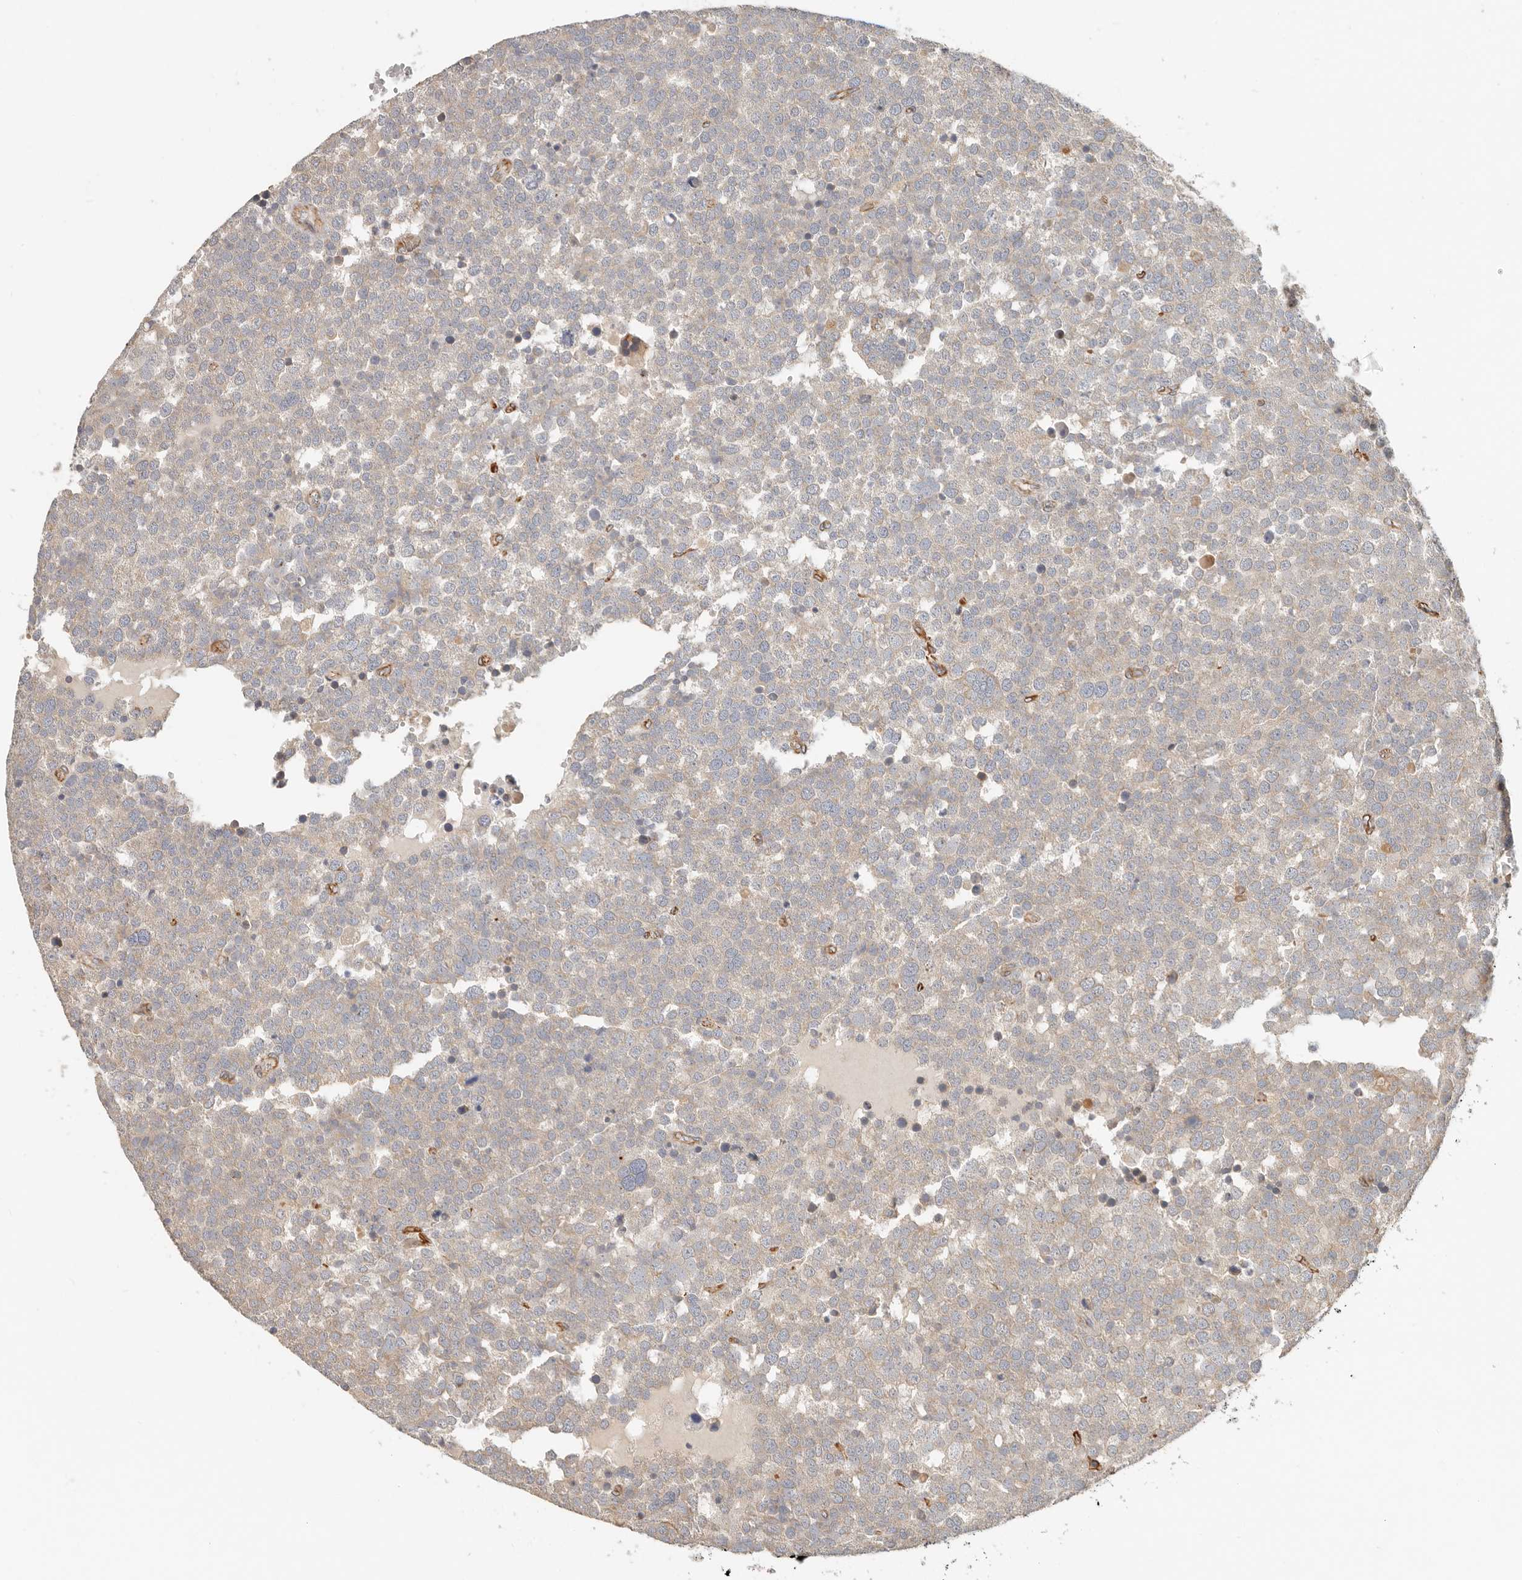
{"staining": {"intensity": "negative", "quantity": "none", "location": "none"}, "tissue": "testis cancer", "cell_type": "Tumor cells", "image_type": "cancer", "snomed": [{"axis": "morphology", "description": "Seminoma, NOS"}, {"axis": "topography", "description": "Testis"}], "caption": "Tumor cells show no significant staining in testis seminoma. (Brightfield microscopy of DAB immunohistochemistry (IHC) at high magnification).", "gene": "SPRING1", "patient": {"sex": "male", "age": 71}}